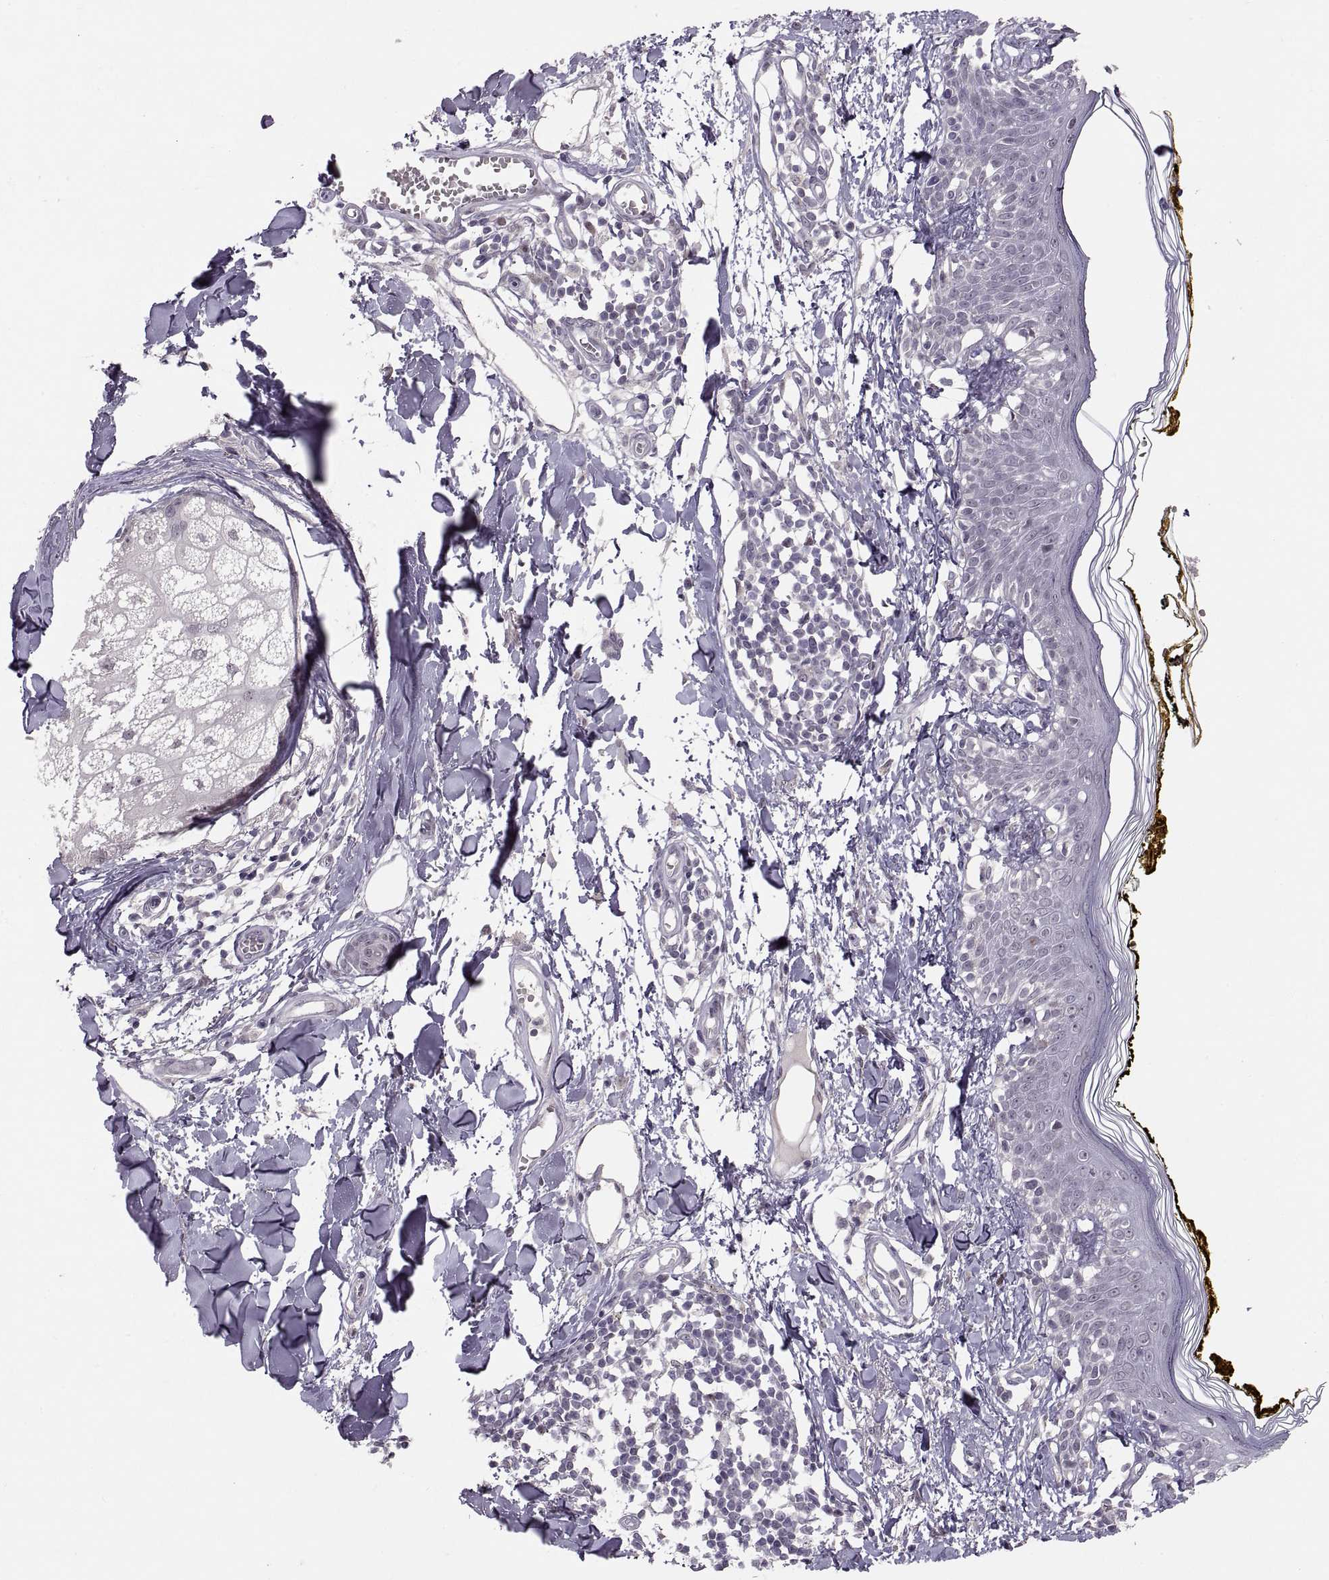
{"staining": {"intensity": "negative", "quantity": "none", "location": "none"}, "tissue": "skin", "cell_type": "Fibroblasts", "image_type": "normal", "snomed": [{"axis": "morphology", "description": "Normal tissue, NOS"}, {"axis": "topography", "description": "Skin"}], "caption": "Immunohistochemistry of unremarkable skin demonstrates no positivity in fibroblasts.", "gene": "SNAI1", "patient": {"sex": "male", "age": 76}}